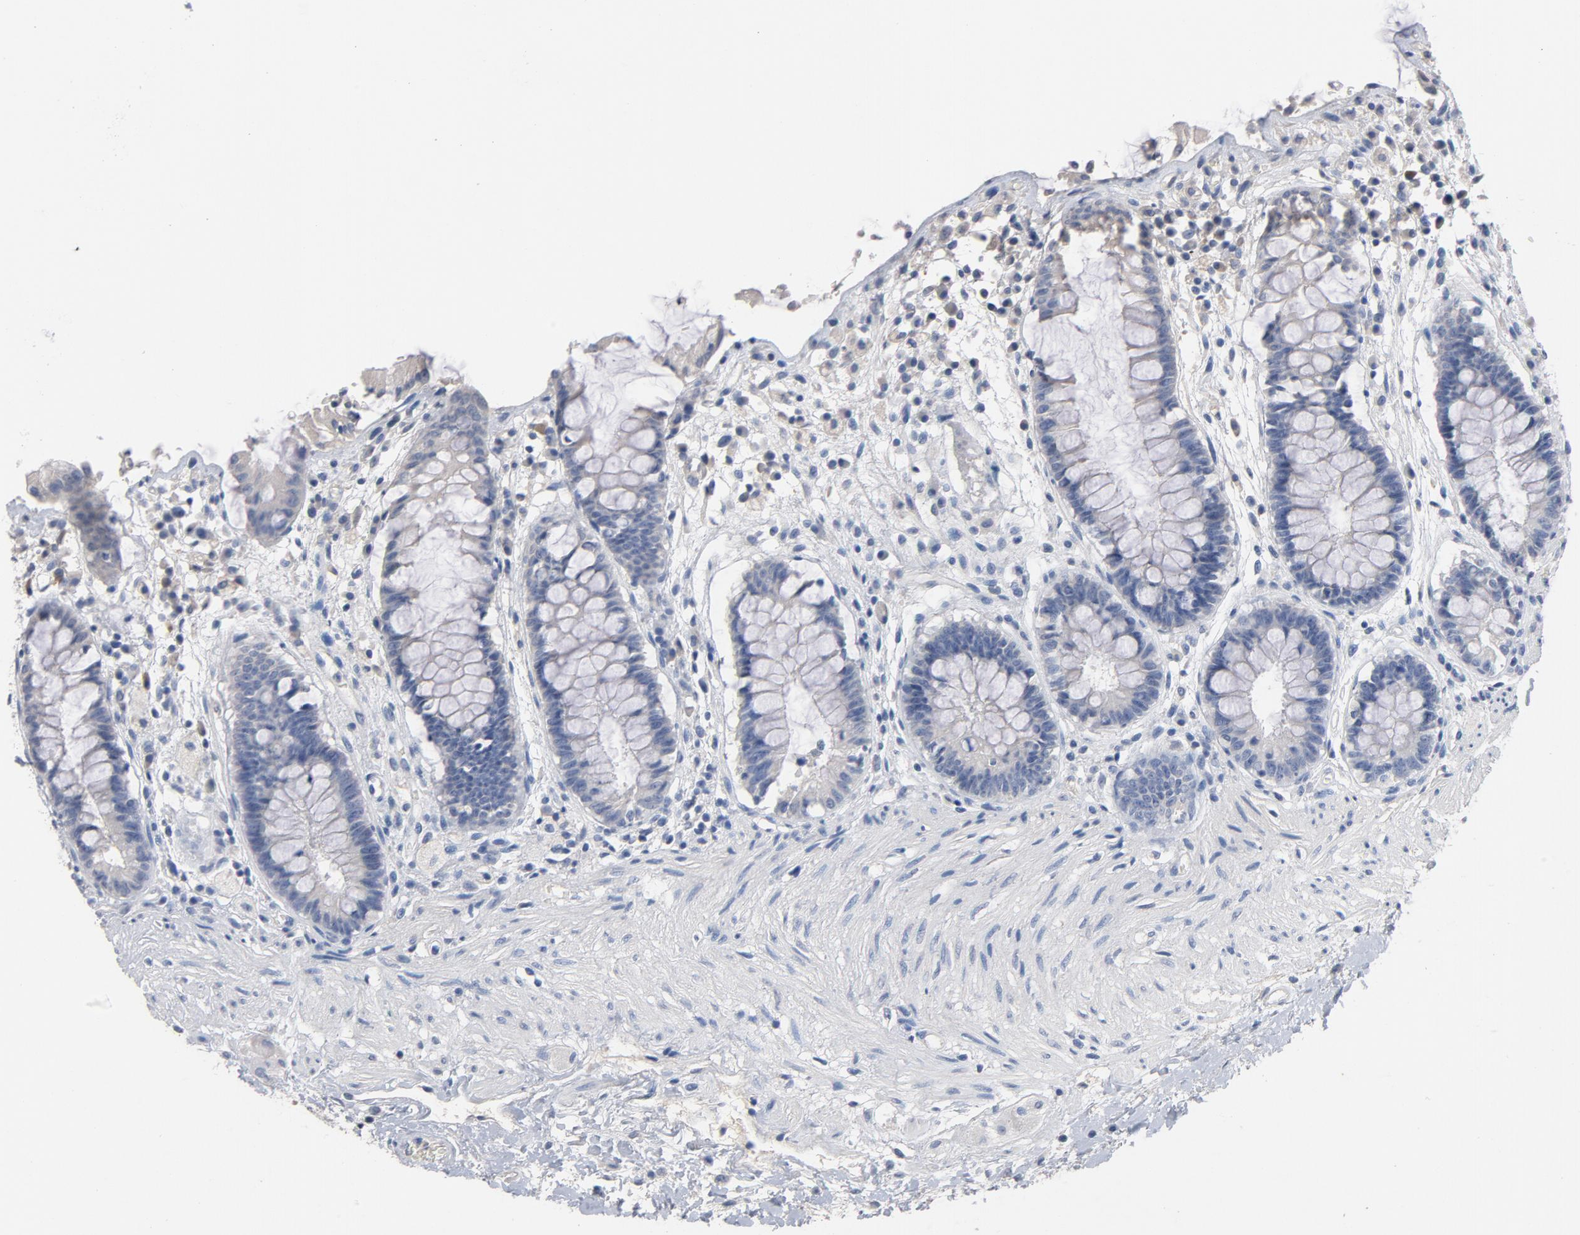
{"staining": {"intensity": "negative", "quantity": "none", "location": "none"}, "tissue": "rectum", "cell_type": "Glandular cells", "image_type": "normal", "snomed": [{"axis": "morphology", "description": "Normal tissue, NOS"}, {"axis": "topography", "description": "Rectum"}], "caption": "Rectum stained for a protein using immunohistochemistry (IHC) shows no staining glandular cells.", "gene": "ZCCHC13", "patient": {"sex": "female", "age": 46}}